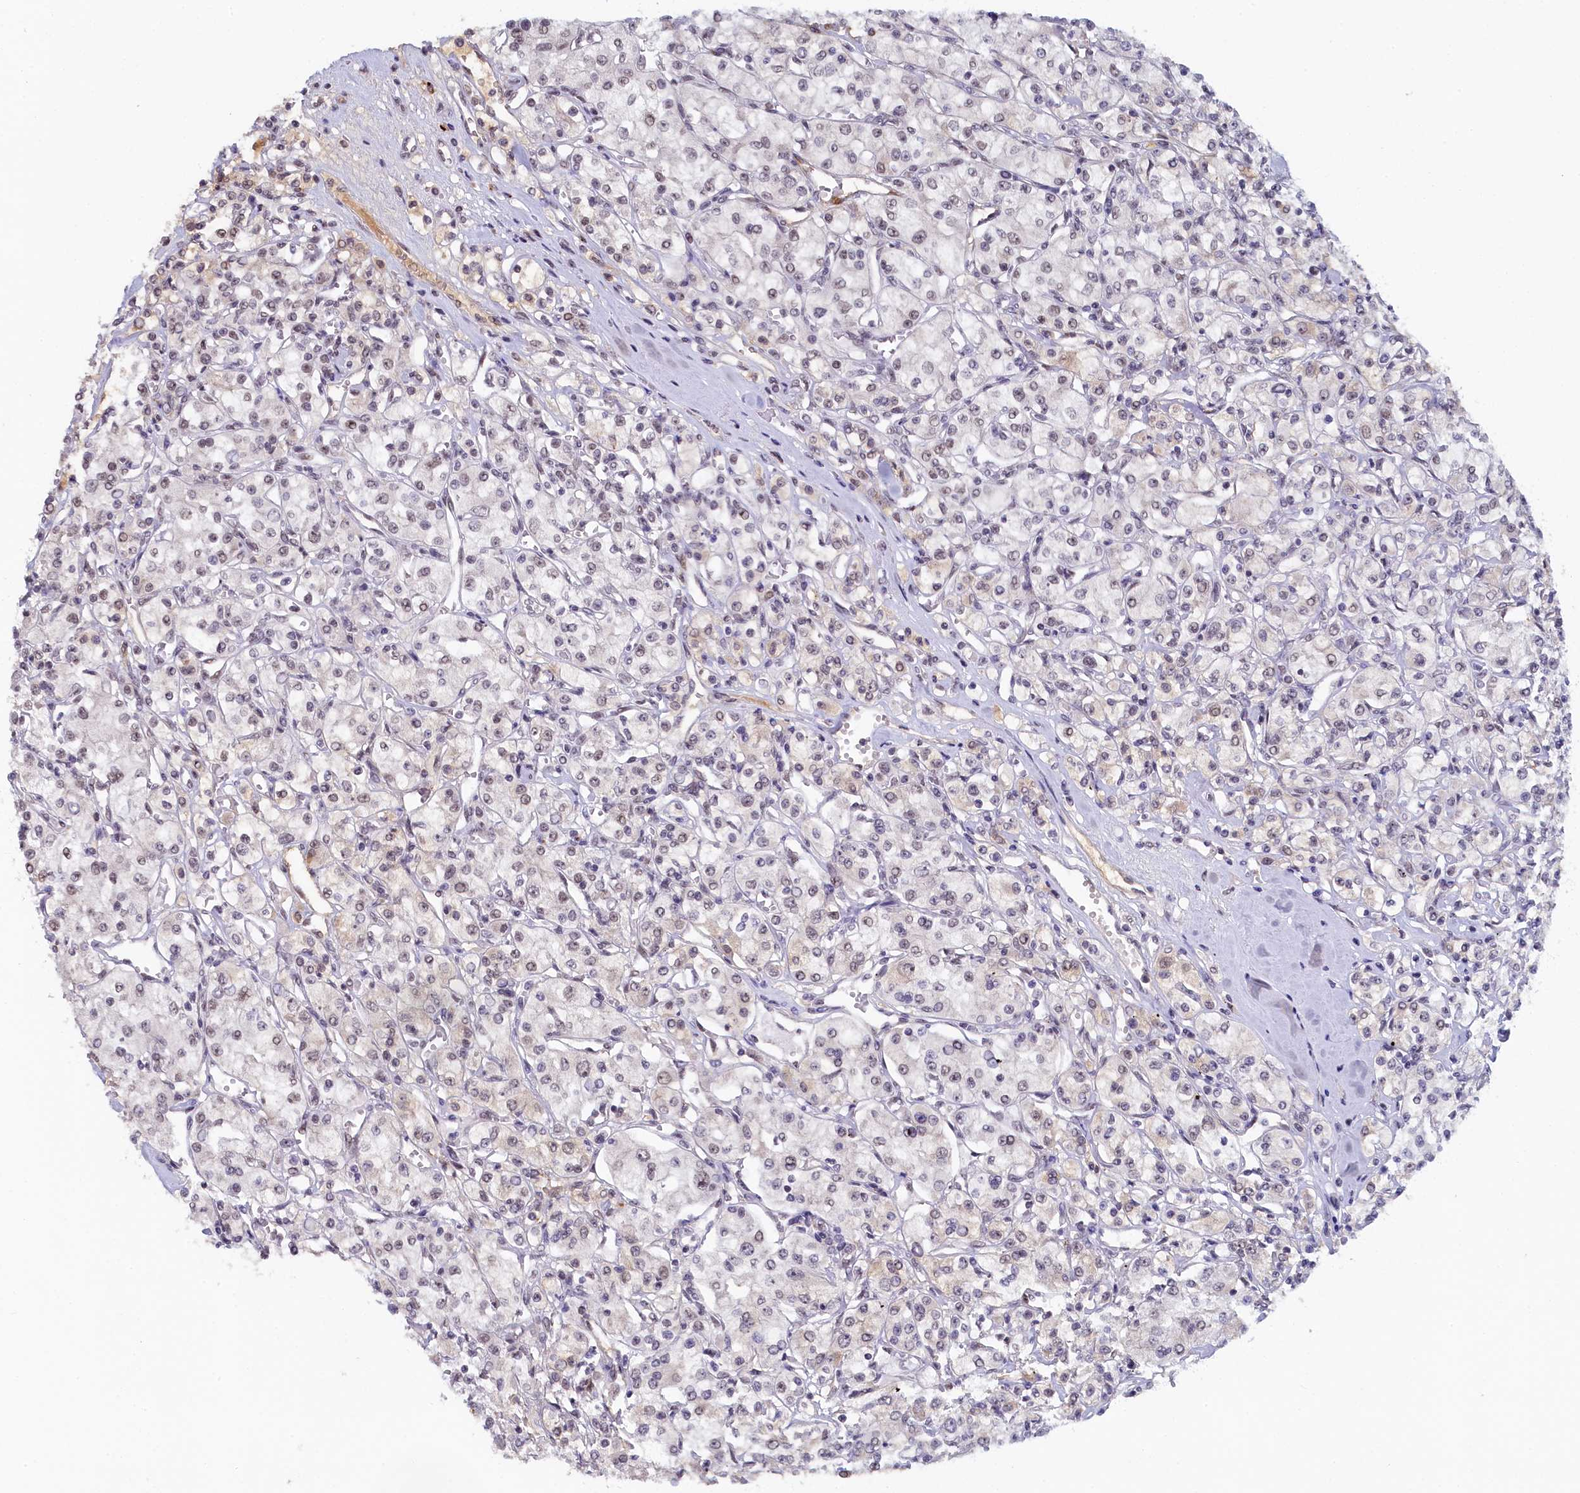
{"staining": {"intensity": "weak", "quantity": "<25%", "location": "nuclear"}, "tissue": "renal cancer", "cell_type": "Tumor cells", "image_type": "cancer", "snomed": [{"axis": "morphology", "description": "Adenocarcinoma, NOS"}, {"axis": "topography", "description": "Kidney"}], "caption": "High magnification brightfield microscopy of renal cancer (adenocarcinoma) stained with DAB (3,3'-diaminobenzidine) (brown) and counterstained with hematoxylin (blue): tumor cells show no significant positivity. (DAB IHC, high magnification).", "gene": "INTS14", "patient": {"sex": "female", "age": 59}}